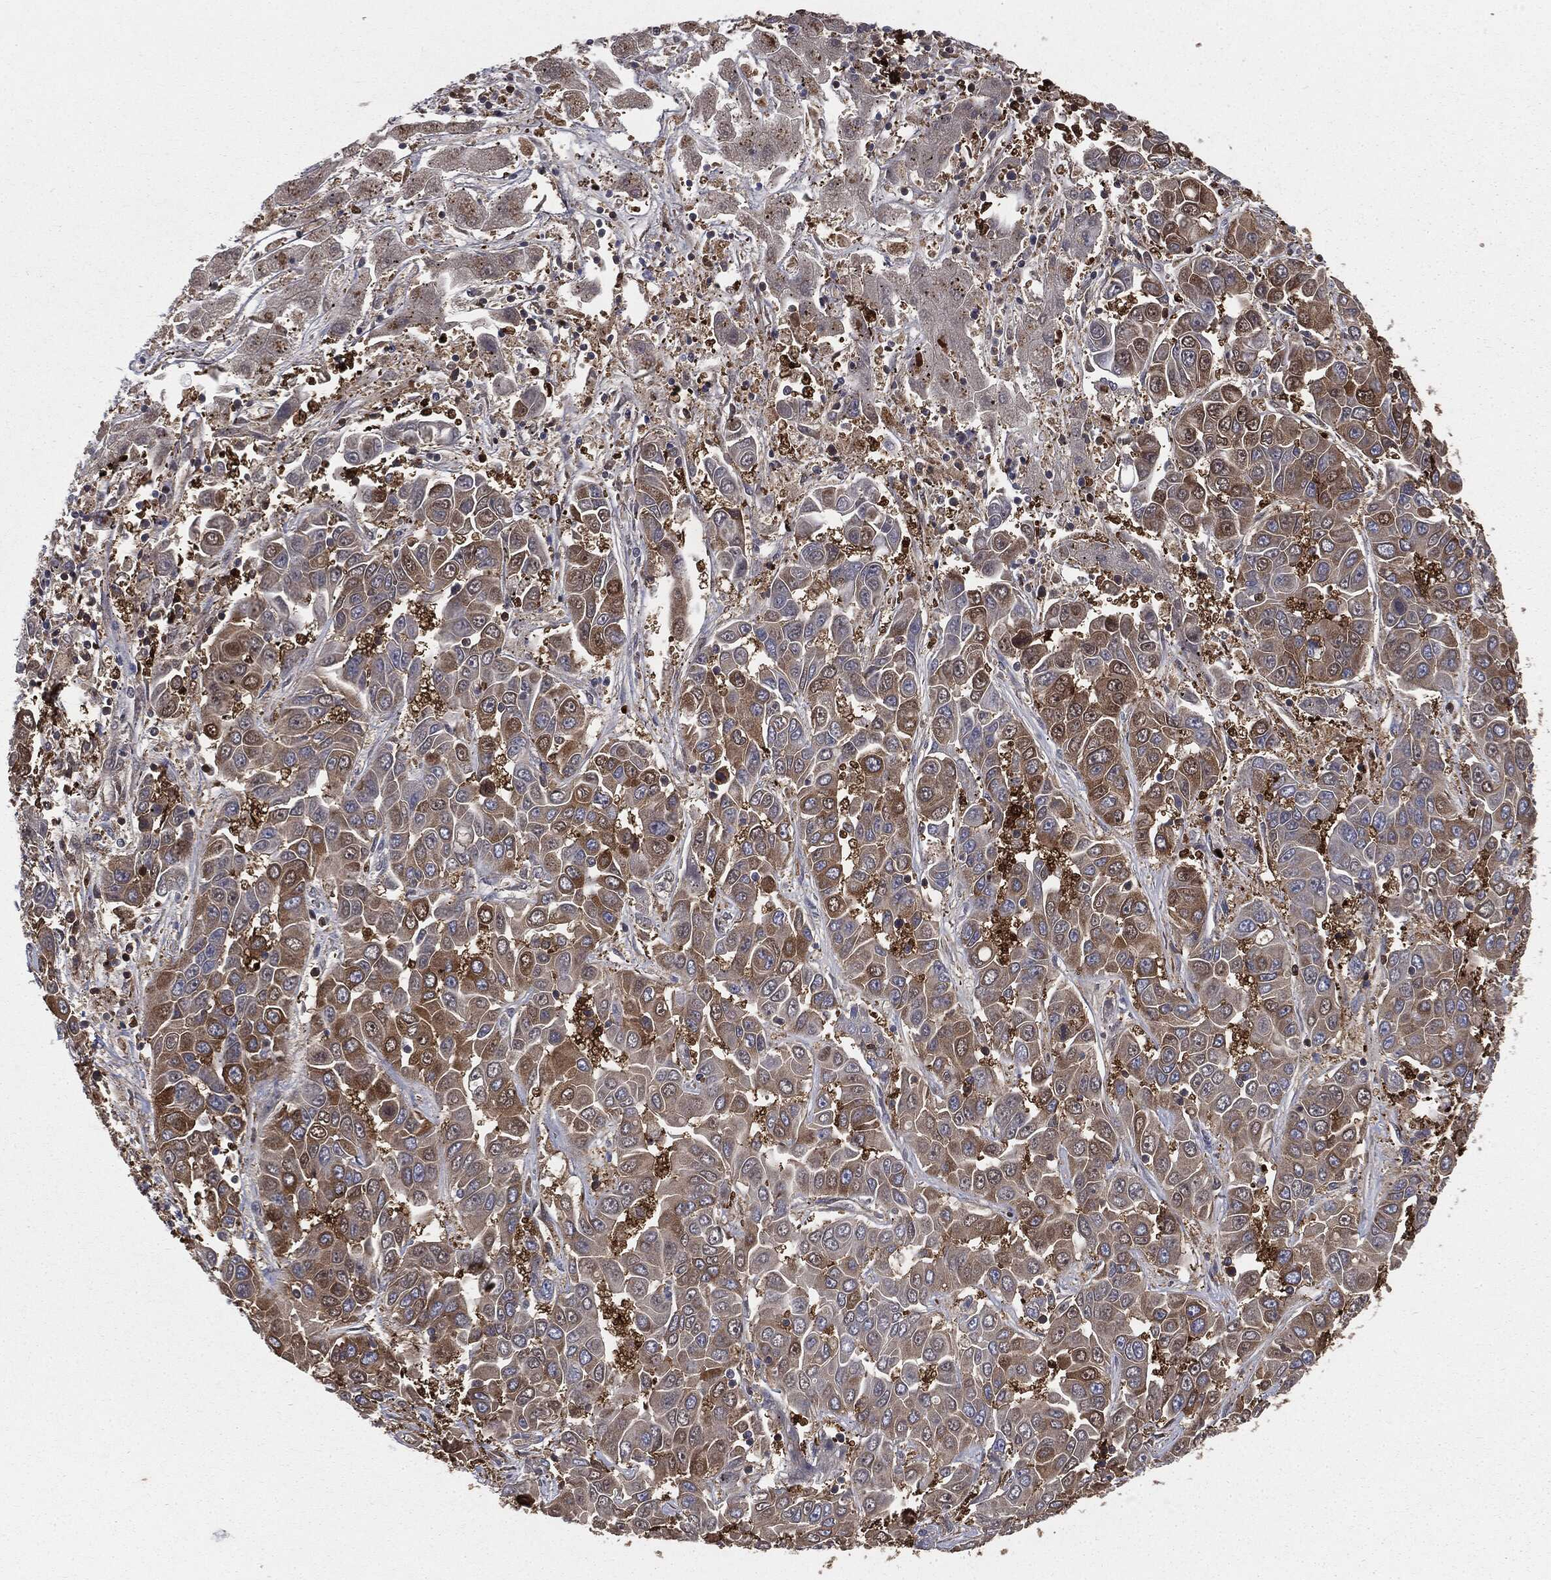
{"staining": {"intensity": "moderate", "quantity": "25%-75%", "location": "cytoplasmic/membranous"}, "tissue": "liver cancer", "cell_type": "Tumor cells", "image_type": "cancer", "snomed": [{"axis": "morphology", "description": "Cholangiocarcinoma"}, {"axis": "topography", "description": "Liver"}], "caption": "The micrograph shows immunohistochemical staining of liver cancer (cholangiocarcinoma). There is moderate cytoplasmic/membranous positivity is seen in about 25%-75% of tumor cells. The staining is performed using DAB brown chromogen to label protein expression. The nuclei are counter-stained blue using hematoxylin.", "gene": "GNB5", "patient": {"sex": "female", "age": 52}}